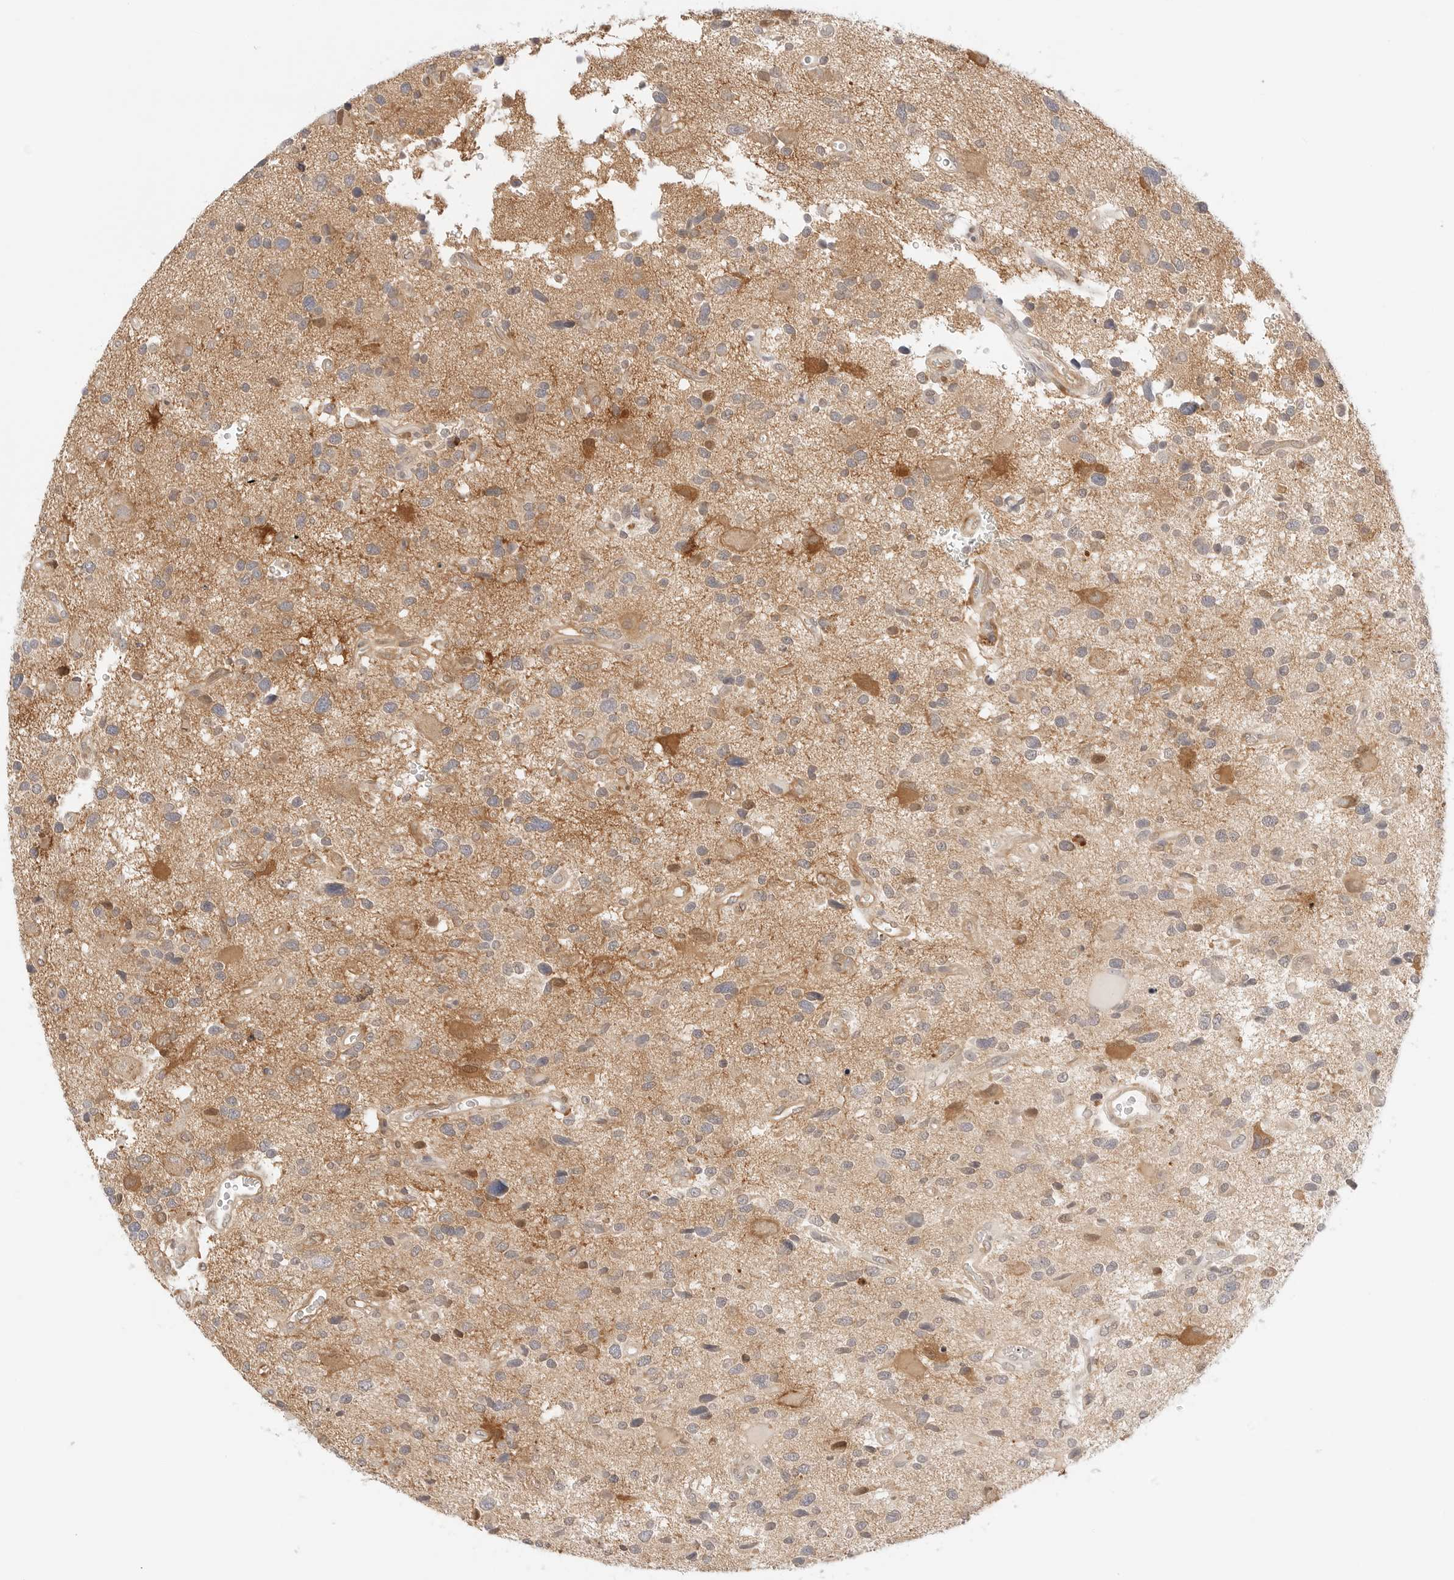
{"staining": {"intensity": "weak", "quantity": "<25%", "location": "cytoplasmic/membranous"}, "tissue": "glioma", "cell_type": "Tumor cells", "image_type": "cancer", "snomed": [{"axis": "morphology", "description": "Glioma, malignant, High grade"}, {"axis": "topography", "description": "Brain"}], "caption": "A micrograph of malignant glioma (high-grade) stained for a protein displays no brown staining in tumor cells.", "gene": "ERO1B", "patient": {"sex": "male", "age": 33}}